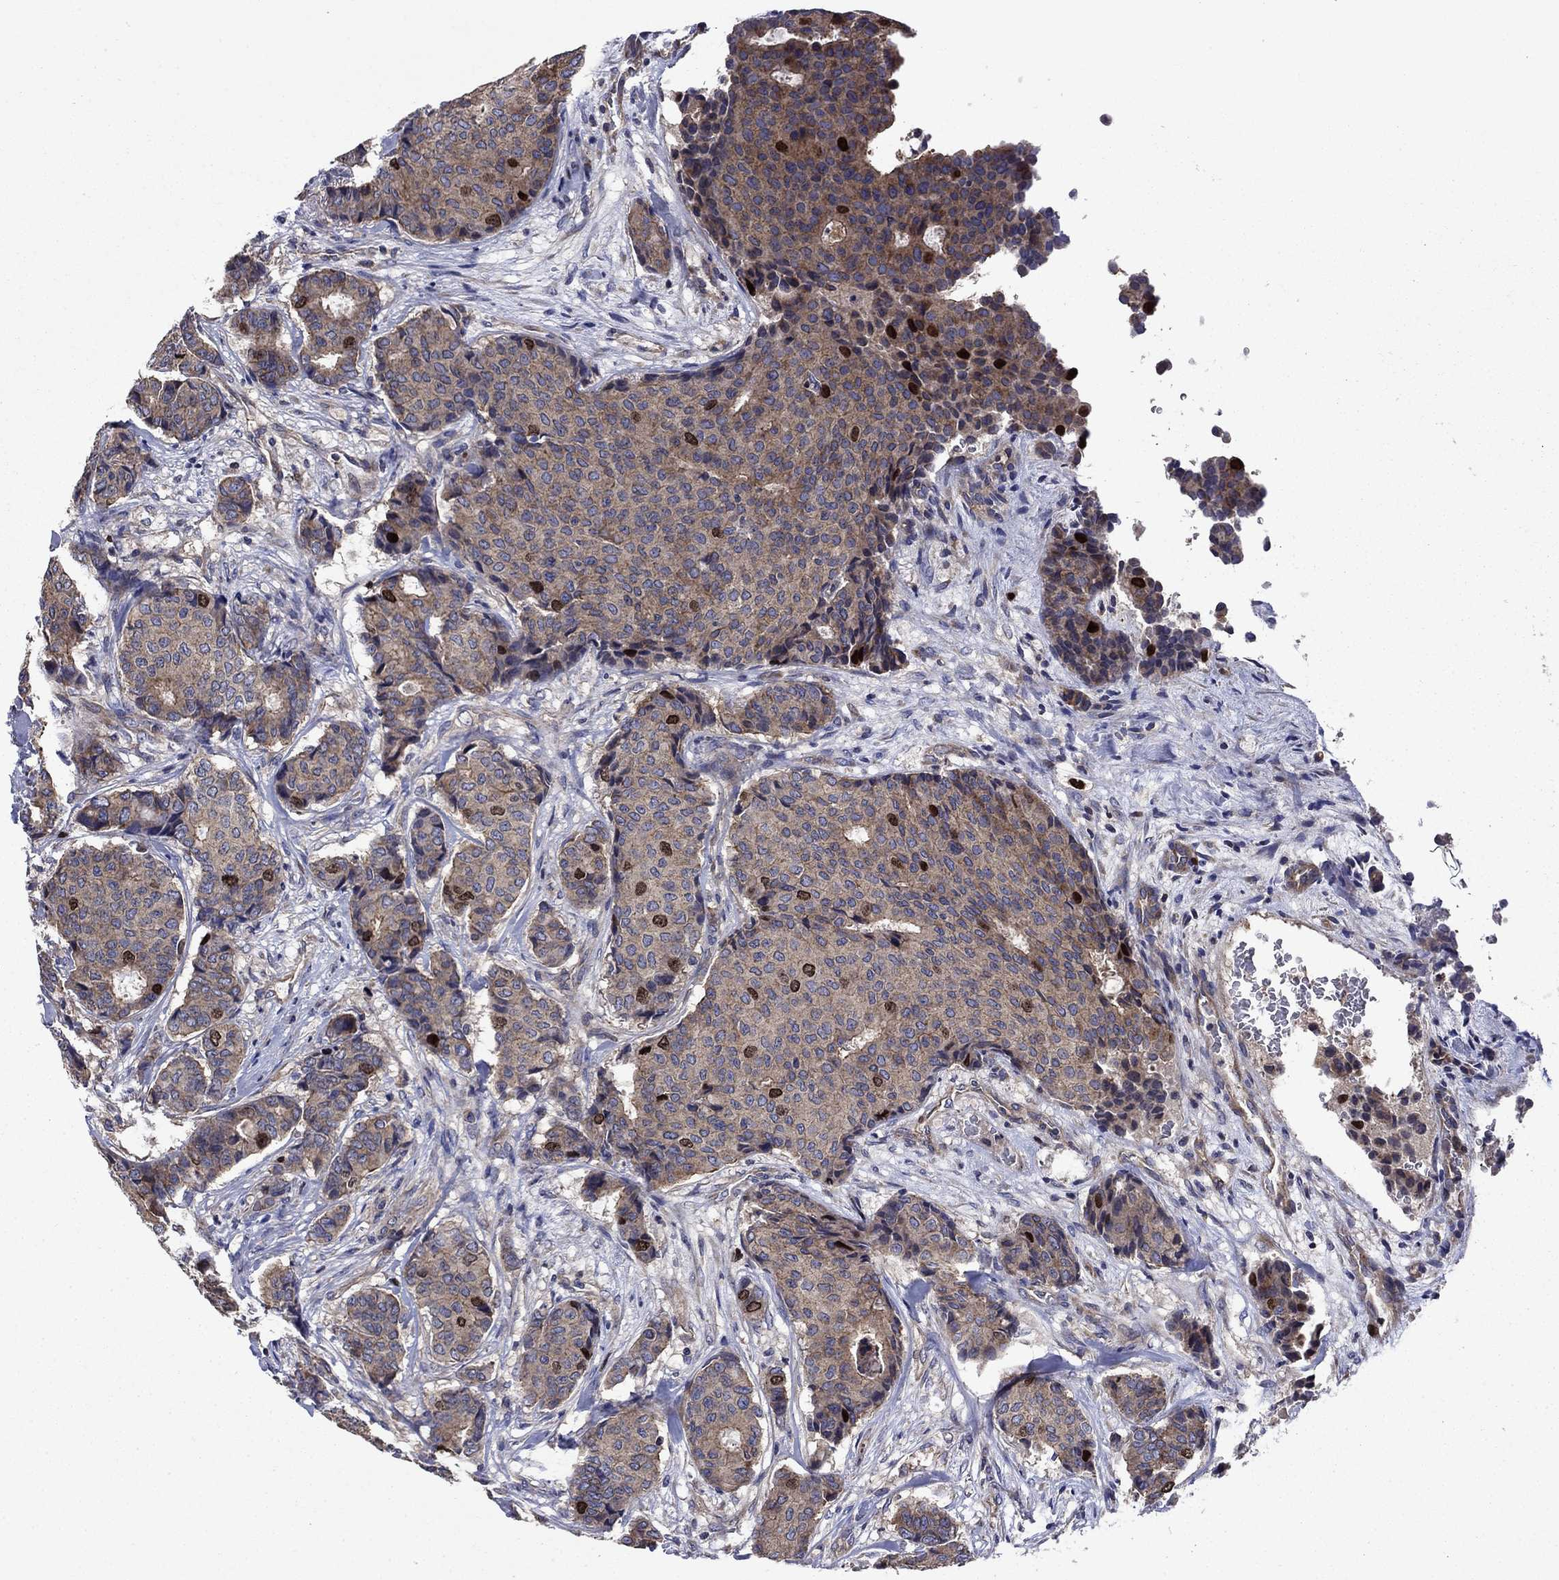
{"staining": {"intensity": "moderate", "quantity": "25%-75%", "location": "cytoplasmic/membranous"}, "tissue": "breast cancer", "cell_type": "Tumor cells", "image_type": "cancer", "snomed": [{"axis": "morphology", "description": "Duct carcinoma"}, {"axis": "topography", "description": "Breast"}], "caption": "An immunohistochemistry photomicrograph of neoplastic tissue is shown. Protein staining in brown labels moderate cytoplasmic/membranous positivity in intraductal carcinoma (breast) within tumor cells.", "gene": "KIF22", "patient": {"sex": "female", "age": 75}}